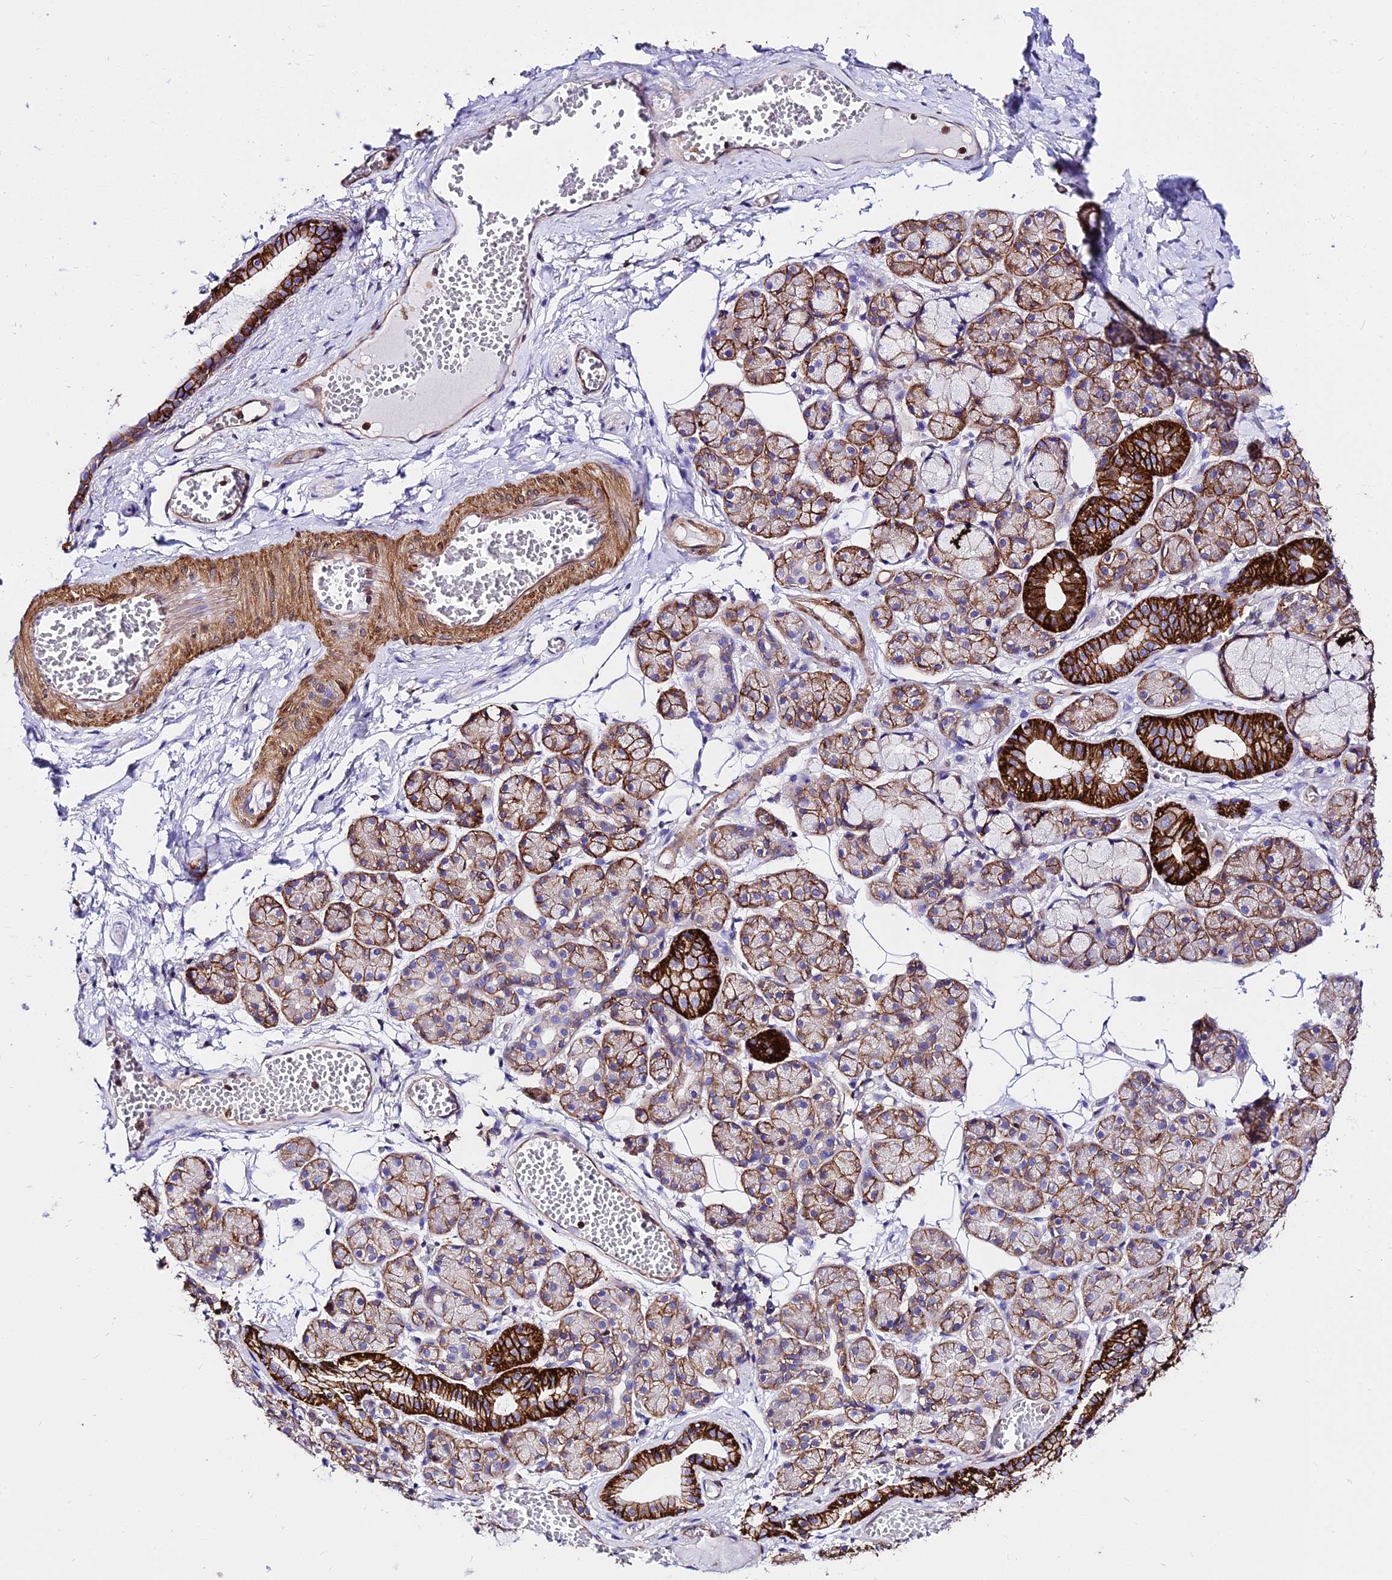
{"staining": {"intensity": "strong", "quantity": "25%-75%", "location": "cytoplasmic/membranous"}, "tissue": "salivary gland", "cell_type": "Glandular cells", "image_type": "normal", "snomed": [{"axis": "morphology", "description": "Normal tissue, NOS"}, {"axis": "topography", "description": "Salivary gland"}], "caption": "This is a histology image of immunohistochemistry (IHC) staining of benign salivary gland, which shows strong positivity in the cytoplasmic/membranous of glandular cells.", "gene": "CSRP1", "patient": {"sex": "male", "age": 63}}